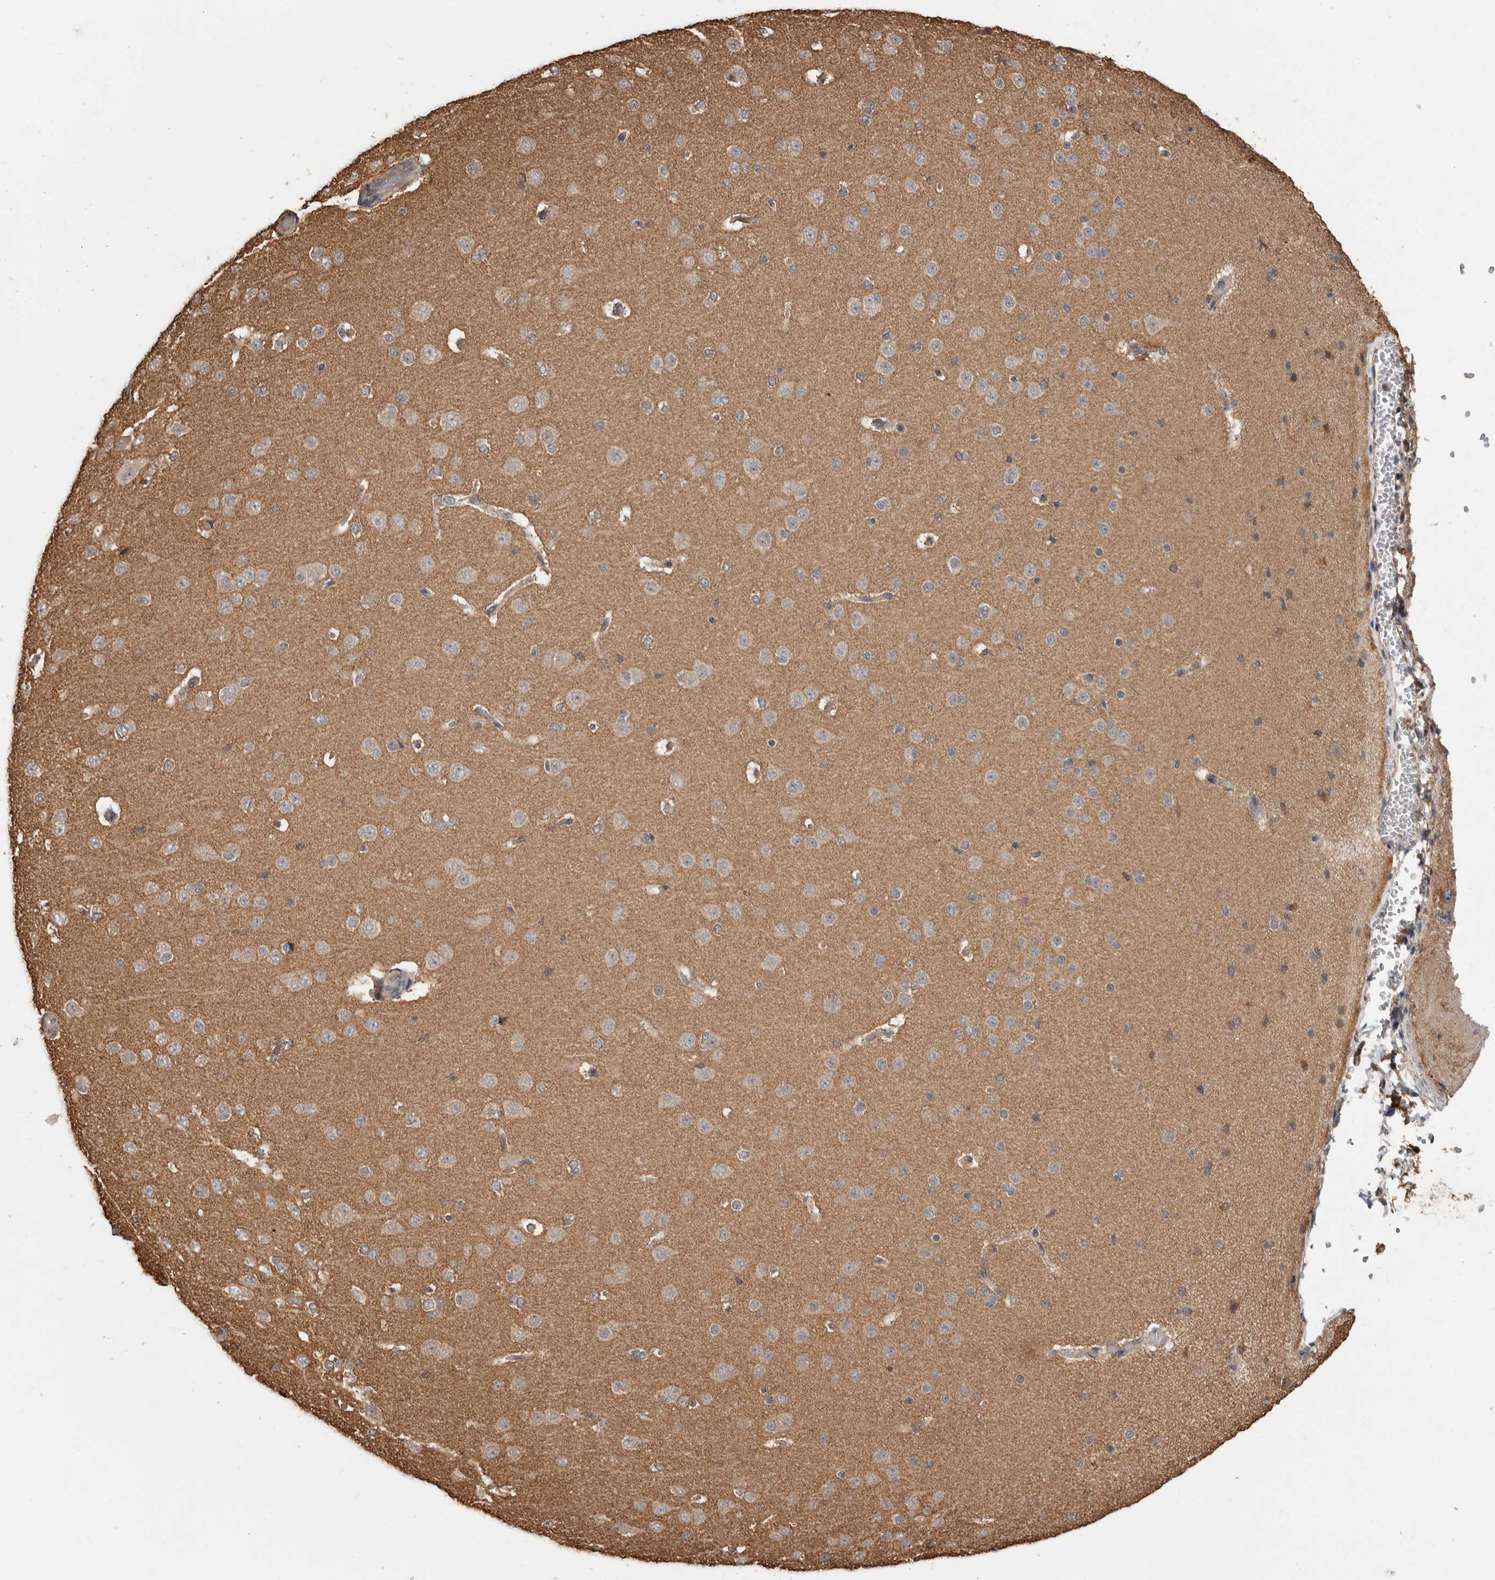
{"staining": {"intensity": "weak", "quantity": ">75%", "location": "cytoplasmic/membranous"}, "tissue": "cerebral cortex", "cell_type": "Endothelial cells", "image_type": "normal", "snomed": [{"axis": "morphology", "description": "Normal tissue, NOS"}, {"axis": "morphology", "description": "Developmental malformation"}, {"axis": "topography", "description": "Cerebral cortex"}], "caption": "An immunohistochemistry (IHC) histopathology image of unremarkable tissue is shown. Protein staining in brown highlights weak cytoplasmic/membranous positivity in cerebral cortex within endothelial cells. The staining was performed using DAB, with brown indicating positive protein expression. Nuclei are stained blue with hematoxylin.", "gene": "RSPO2", "patient": {"sex": "female", "age": 30}}